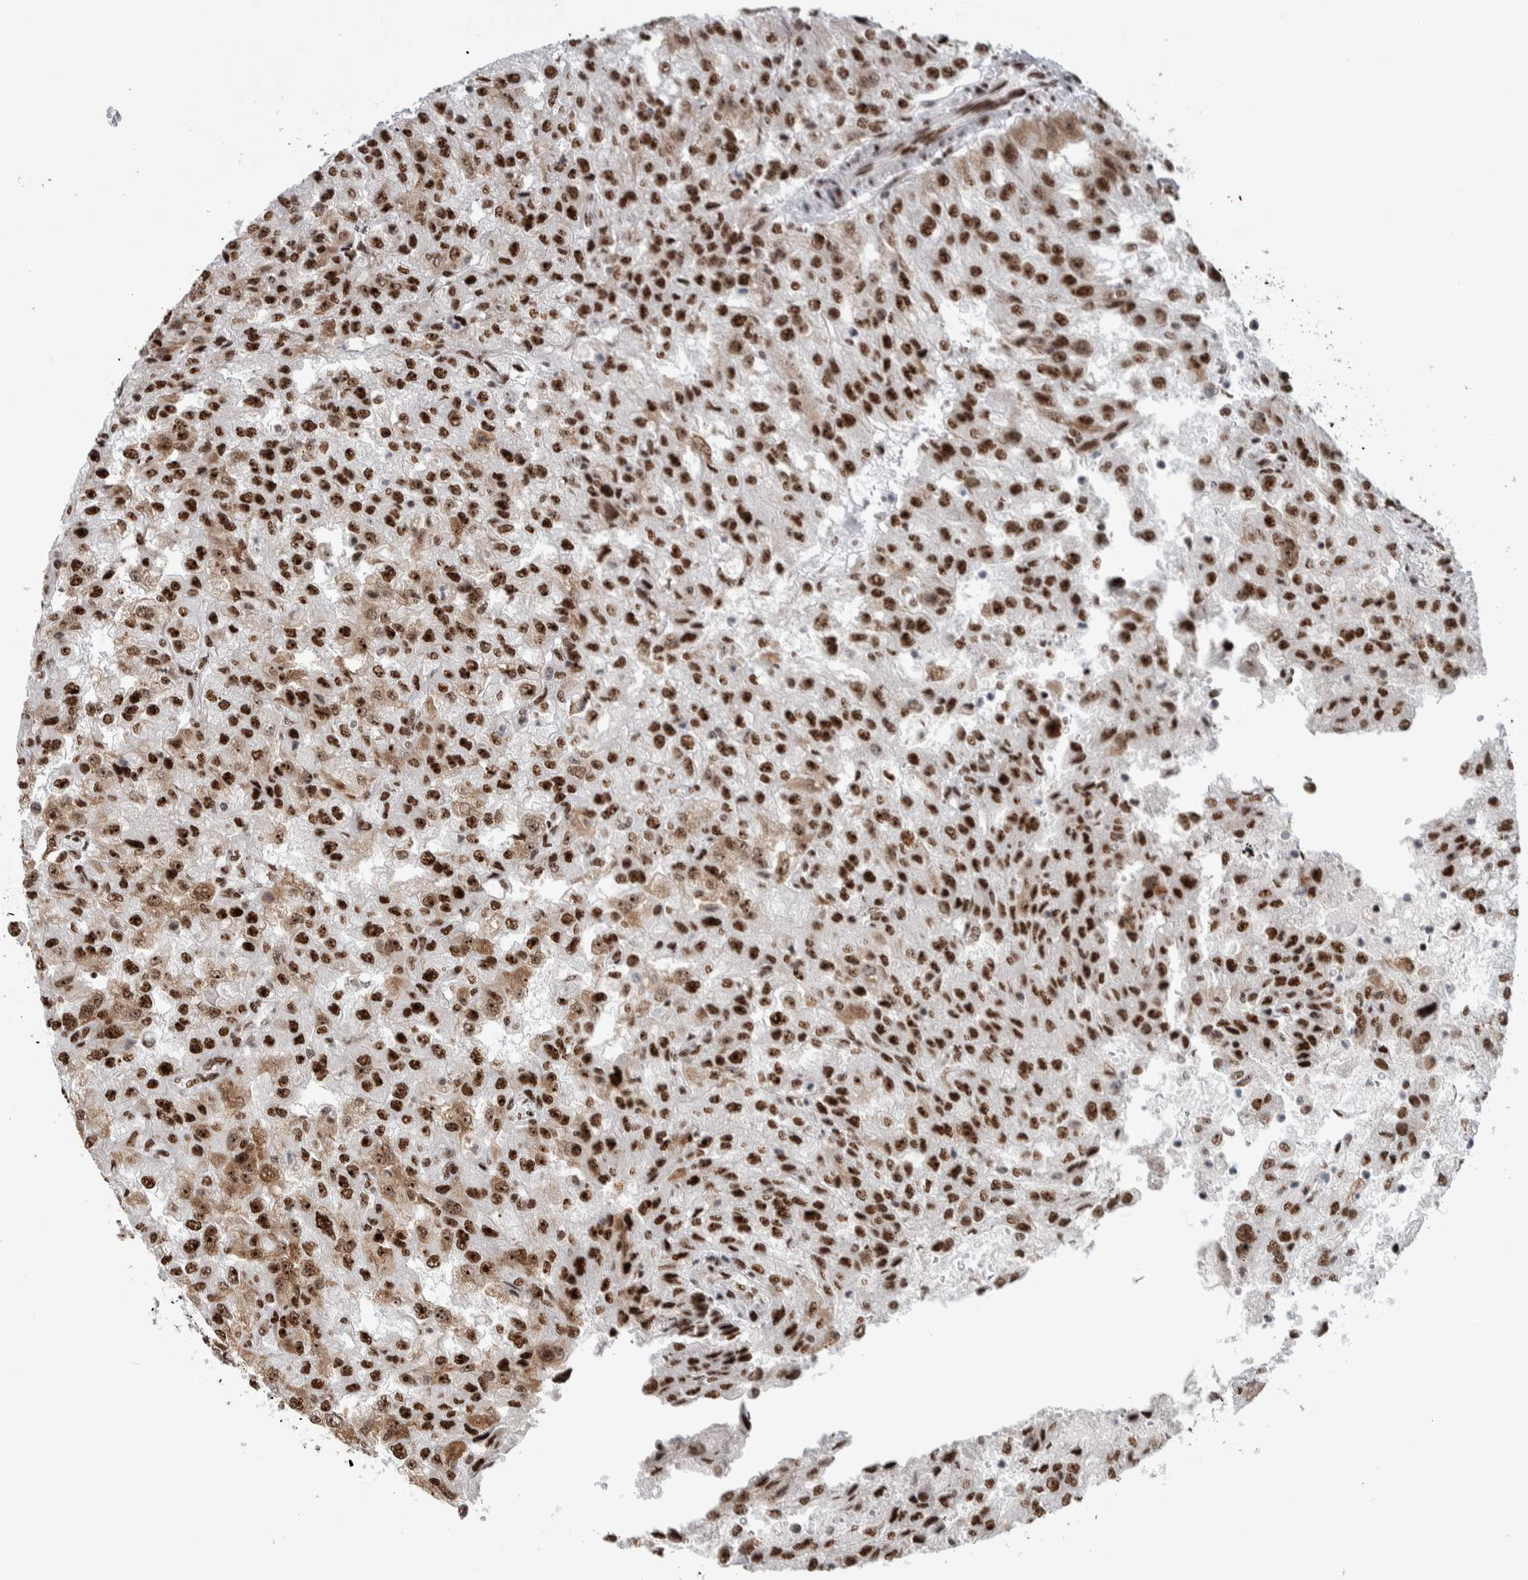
{"staining": {"intensity": "strong", "quantity": ">75%", "location": "nuclear"}, "tissue": "renal cancer", "cell_type": "Tumor cells", "image_type": "cancer", "snomed": [{"axis": "morphology", "description": "Adenocarcinoma, NOS"}, {"axis": "topography", "description": "Kidney"}], "caption": "A histopathology image showing strong nuclear staining in about >75% of tumor cells in adenocarcinoma (renal), as visualized by brown immunohistochemical staining.", "gene": "NCL", "patient": {"sex": "female", "age": 54}}